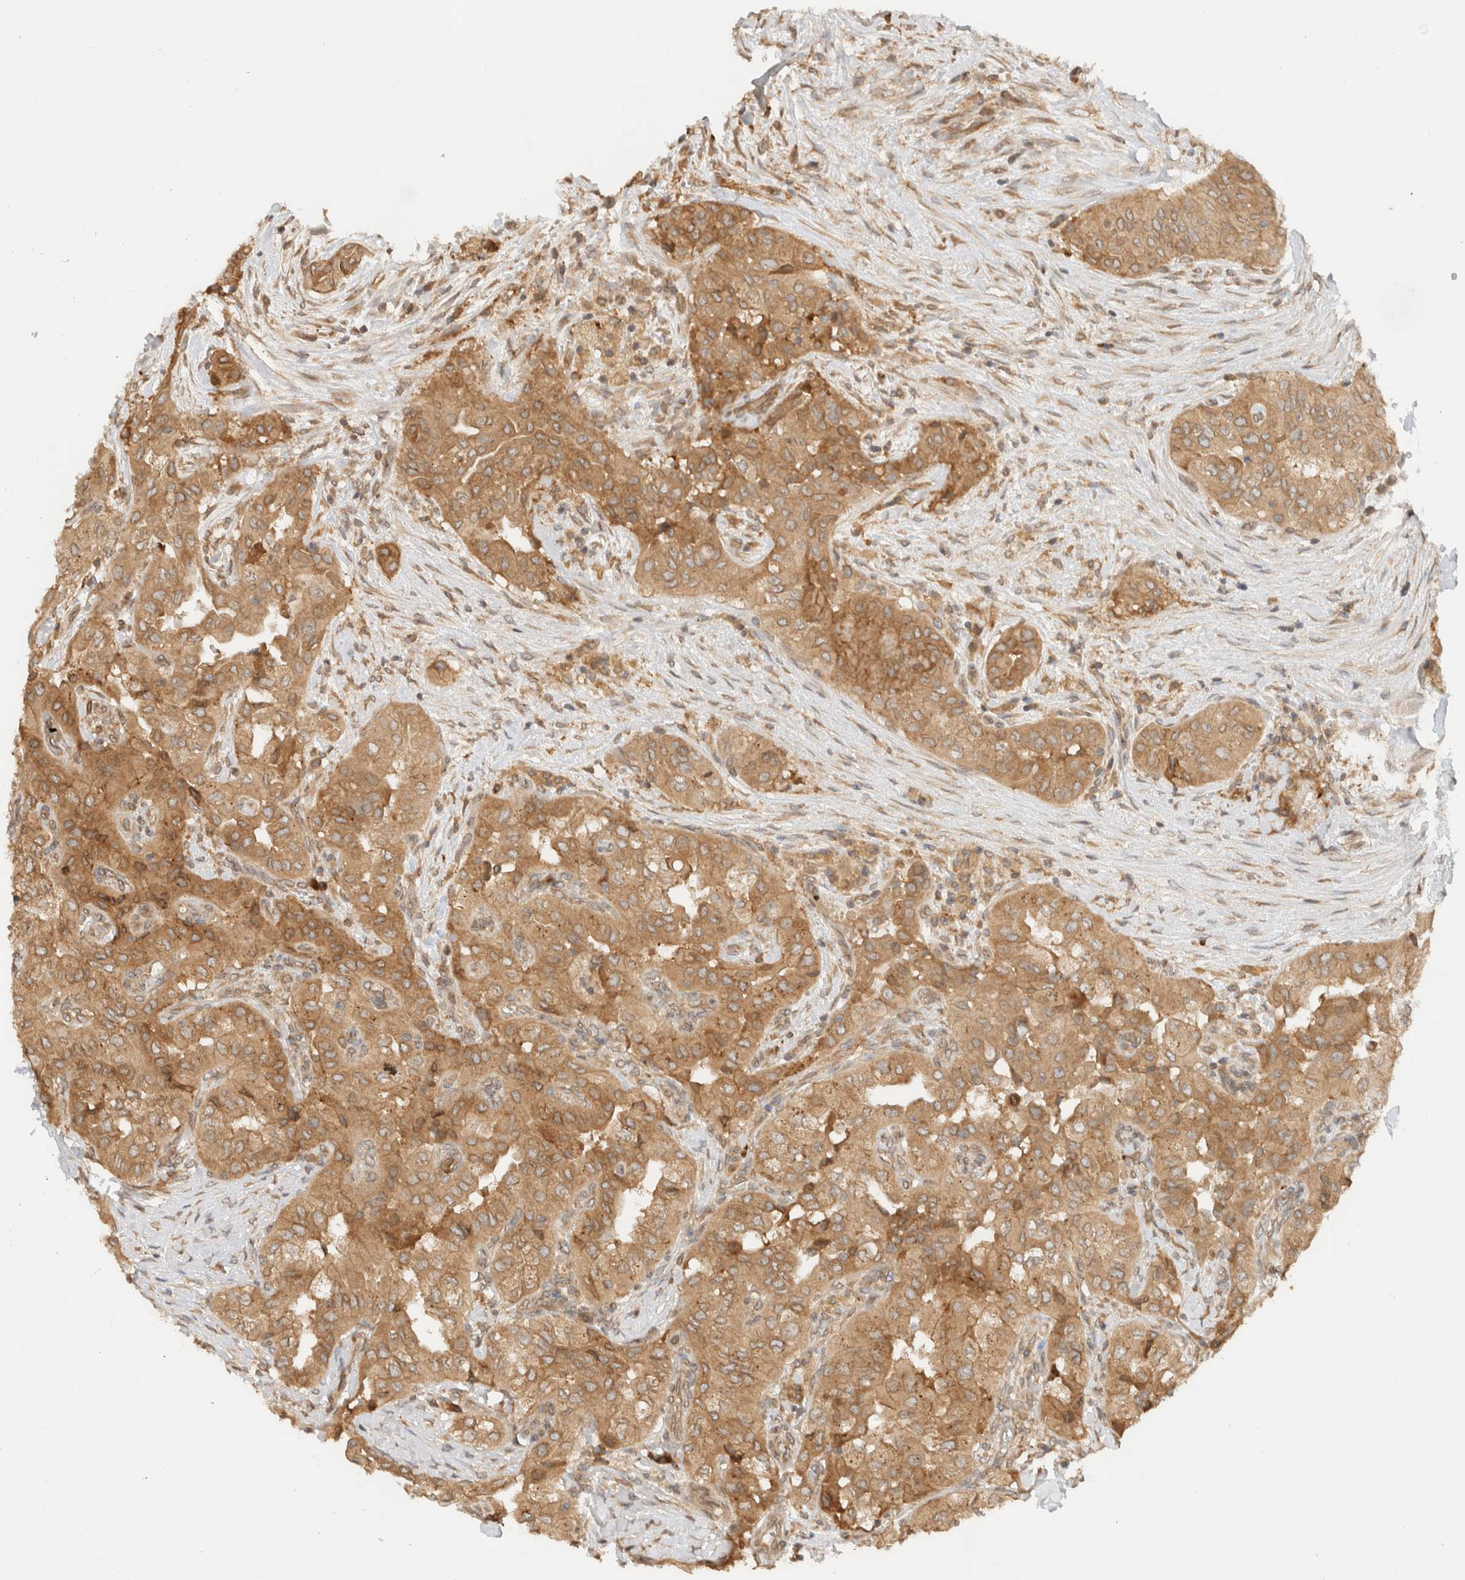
{"staining": {"intensity": "moderate", "quantity": ">75%", "location": "cytoplasmic/membranous"}, "tissue": "thyroid cancer", "cell_type": "Tumor cells", "image_type": "cancer", "snomed": [{"axis": "morphology", "description": "Papillary adenocarcinoma, NOS"}, {"axis": "topography", "description": "Thyroid gland"}], "caption": "Protein analysis of thyroid cancer (papillary adenocarcinoma) tissue reveals moderate cytoplasmic/membranous positivity in approximately >75% of tumor cells. The staining was performed using DAB to visualize the protein expression in brown, while the nuclei were stained in blue with hematoxylin (Magnification: 20x).", "gene": "ARFGEF2", "patient": {"sex": "female", "age": 59}}